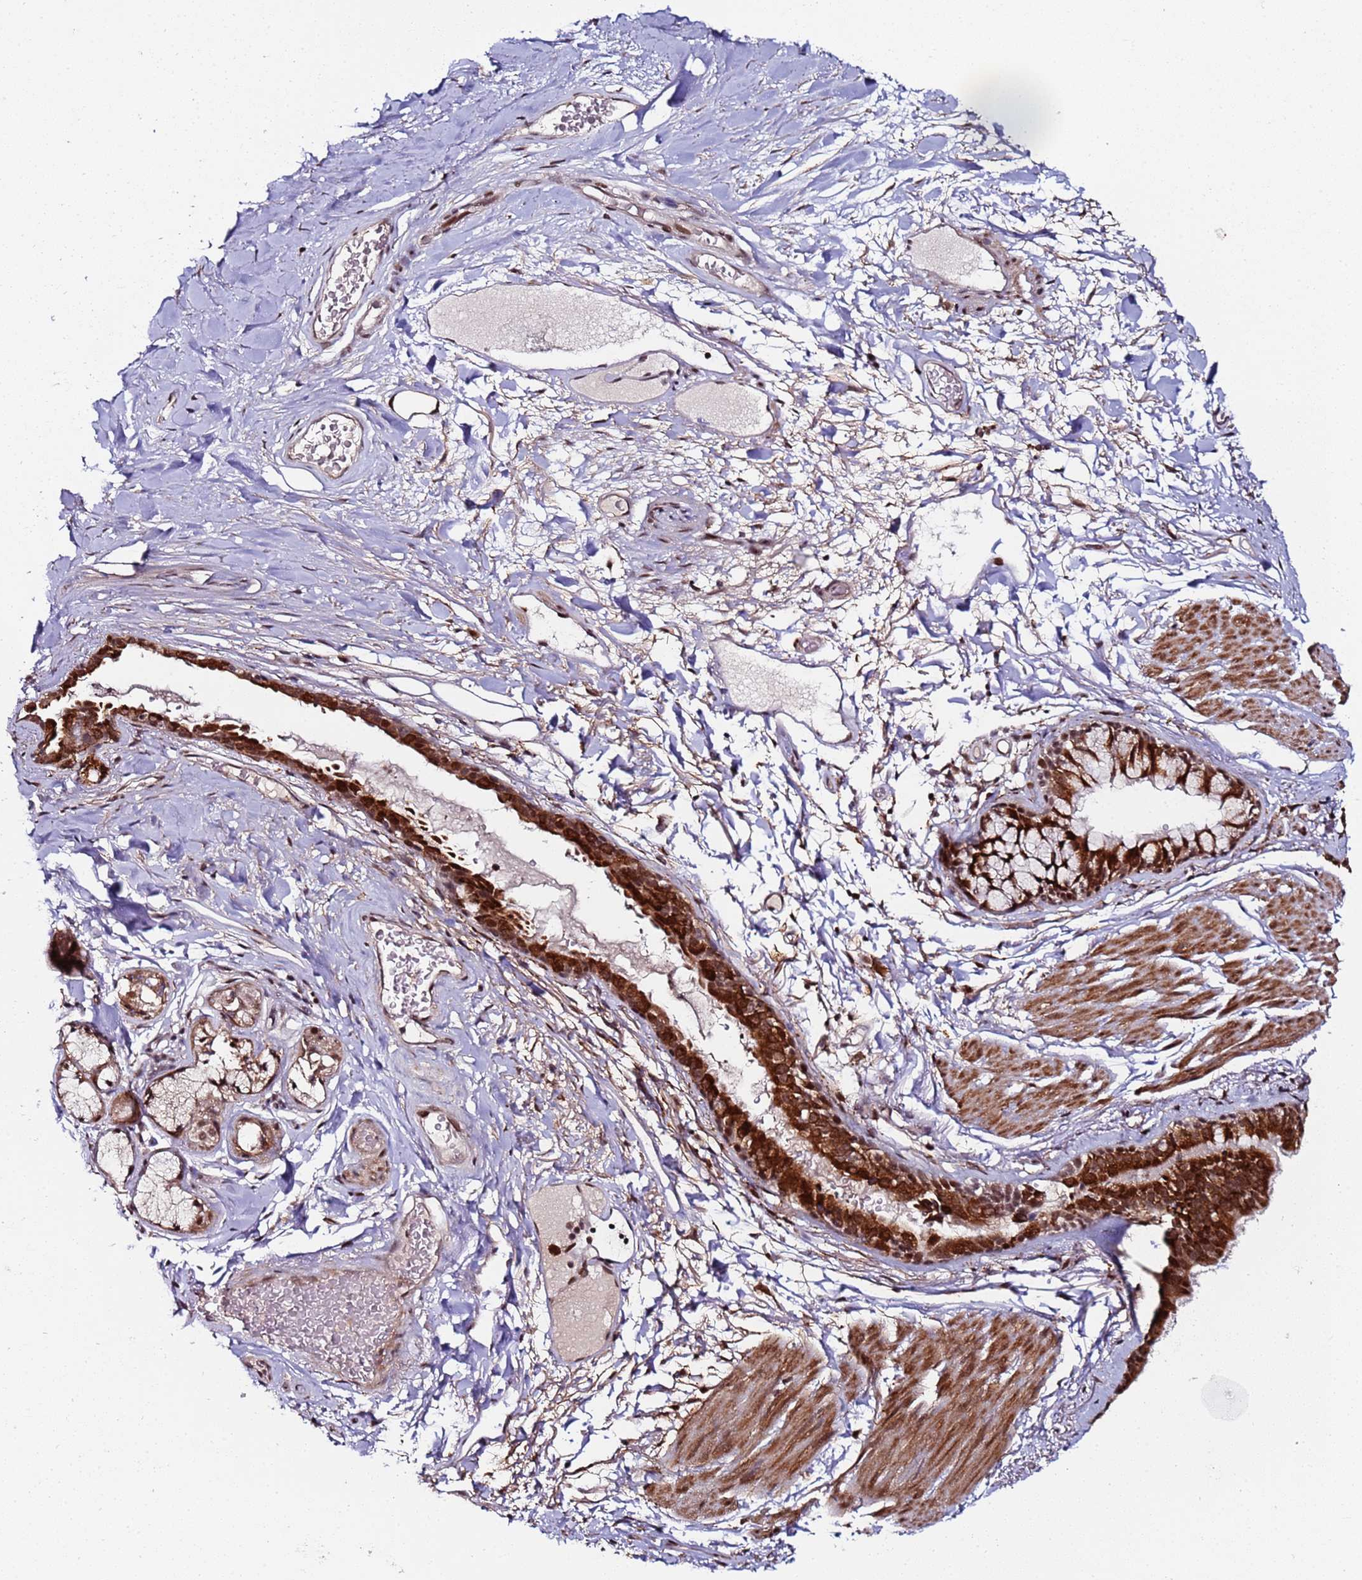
{"staining": {"intensity": "moderate", "quantity": ">75%", "location": "cytoplasmic/membranous,nuclear"}, "tissue": "bronchus", "cell_type": "Respiratory epithelial cells", "image_type": "normal", "snomed": [{"axis": "morphology", "description": "Normal tissue, NOS"}, {"axis": "topography", "description": "Cartilage tissue"}], "caption": "Moderate cytoplasmic/membranous,nuclear expression for a protein is seen in approximately >75% of respiratory epithelial cells of normal bronchus using immunohistochemistry (IHC).", "gene": "PPM1H", "patient": {"sex": "male", "age": 63}}